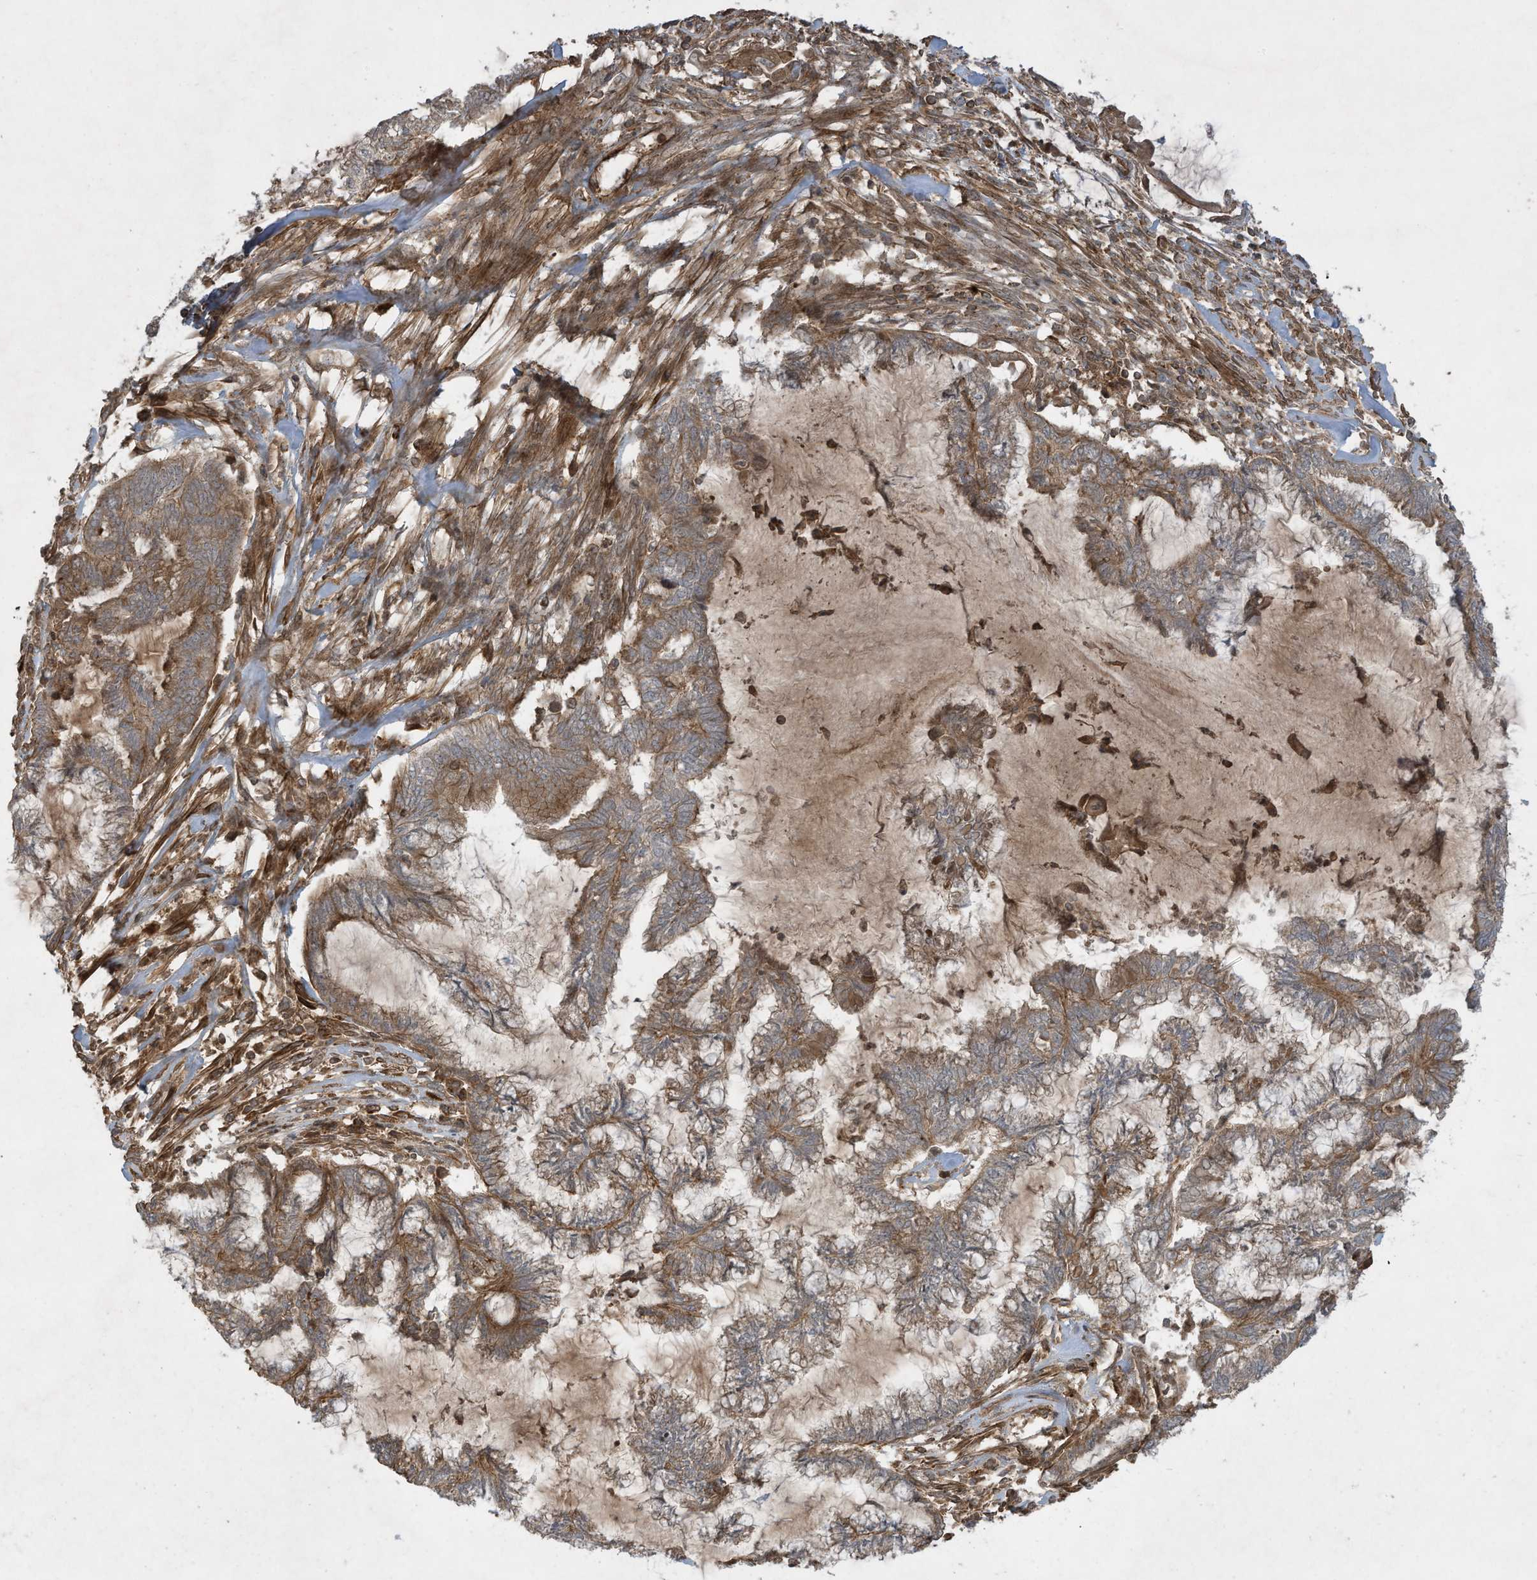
{"staining": {"intensity": "moderate", "quantity": ">75%", "location": "cytoplasmic/membranous"}, "tissue": "endometrial cancer", "cell_type": "Tumor cells", "image_type": "cancer", "snomed": [{"axis": "morphology", "description": "Adenocarcinoma, NOS"}, {"axis": "topography", "description": "Endometrium"}], "caption": "Human adenocarcinoma (endometrial) stained for a protein (brown) reveals moderate cytoplasmic/membranous positive staining in approximately >75% of tumor cells.", "gene": "DDIT4", "patient": {"sex": "female", "age": 86}}